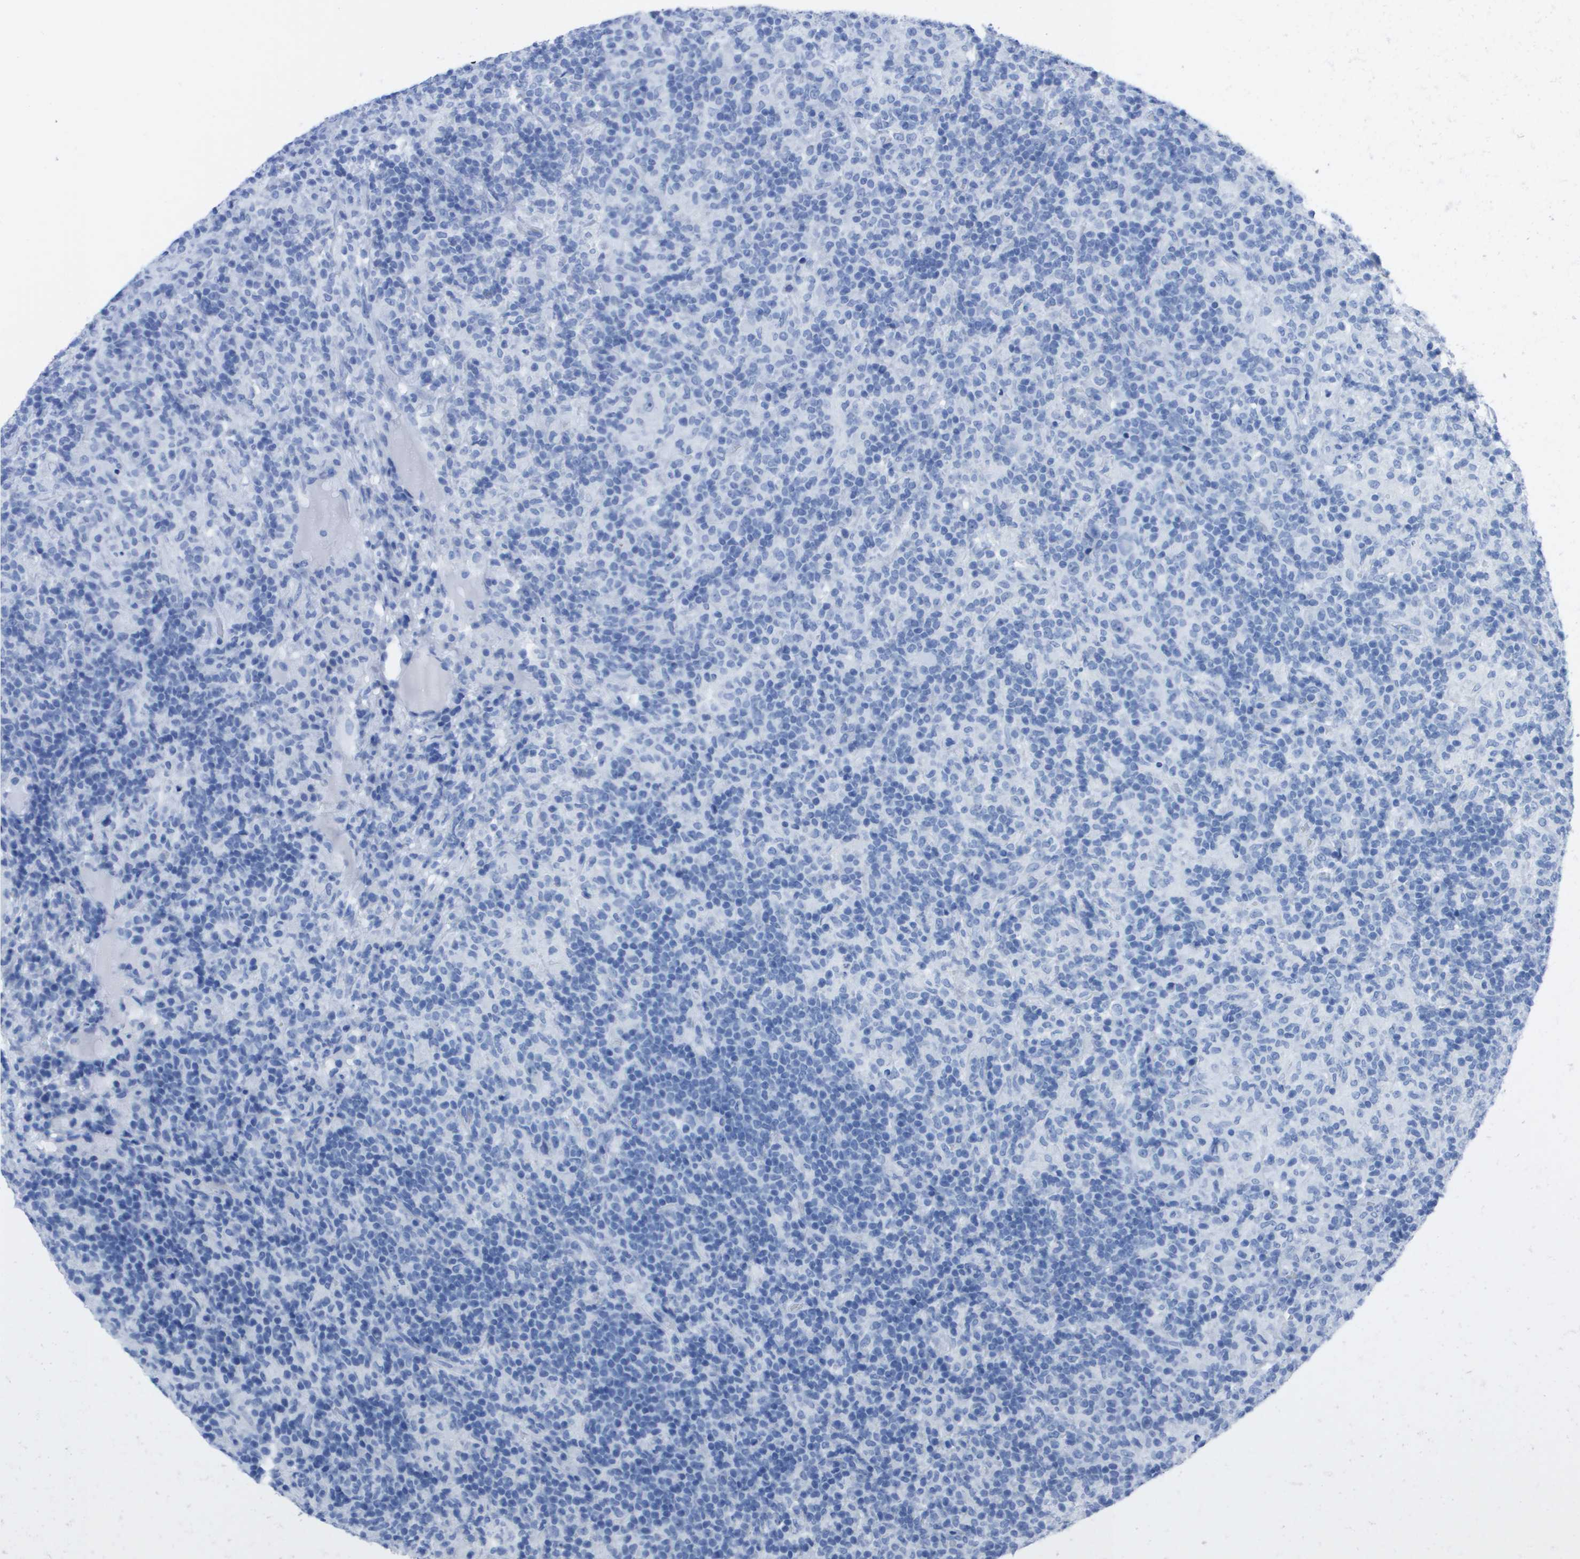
{"staining": {"intensity": "negative", "quantity": "none", "location": "none"}, "tissue": "lymphoma", "cell_type": "Tumor cells", "image_type": "cancer", "snomed": [{"axis": "morphology", "description": "Hodgkin's disease, NOS"}, {"axis": "topography", "description": "Lymph node"}], "caption": "The photomicrograph reveals no significant positivity in tumor cells of Hodgkin's disease.", "gene": "KCNA3", "patient": {"sex": "male", "age": 70}}